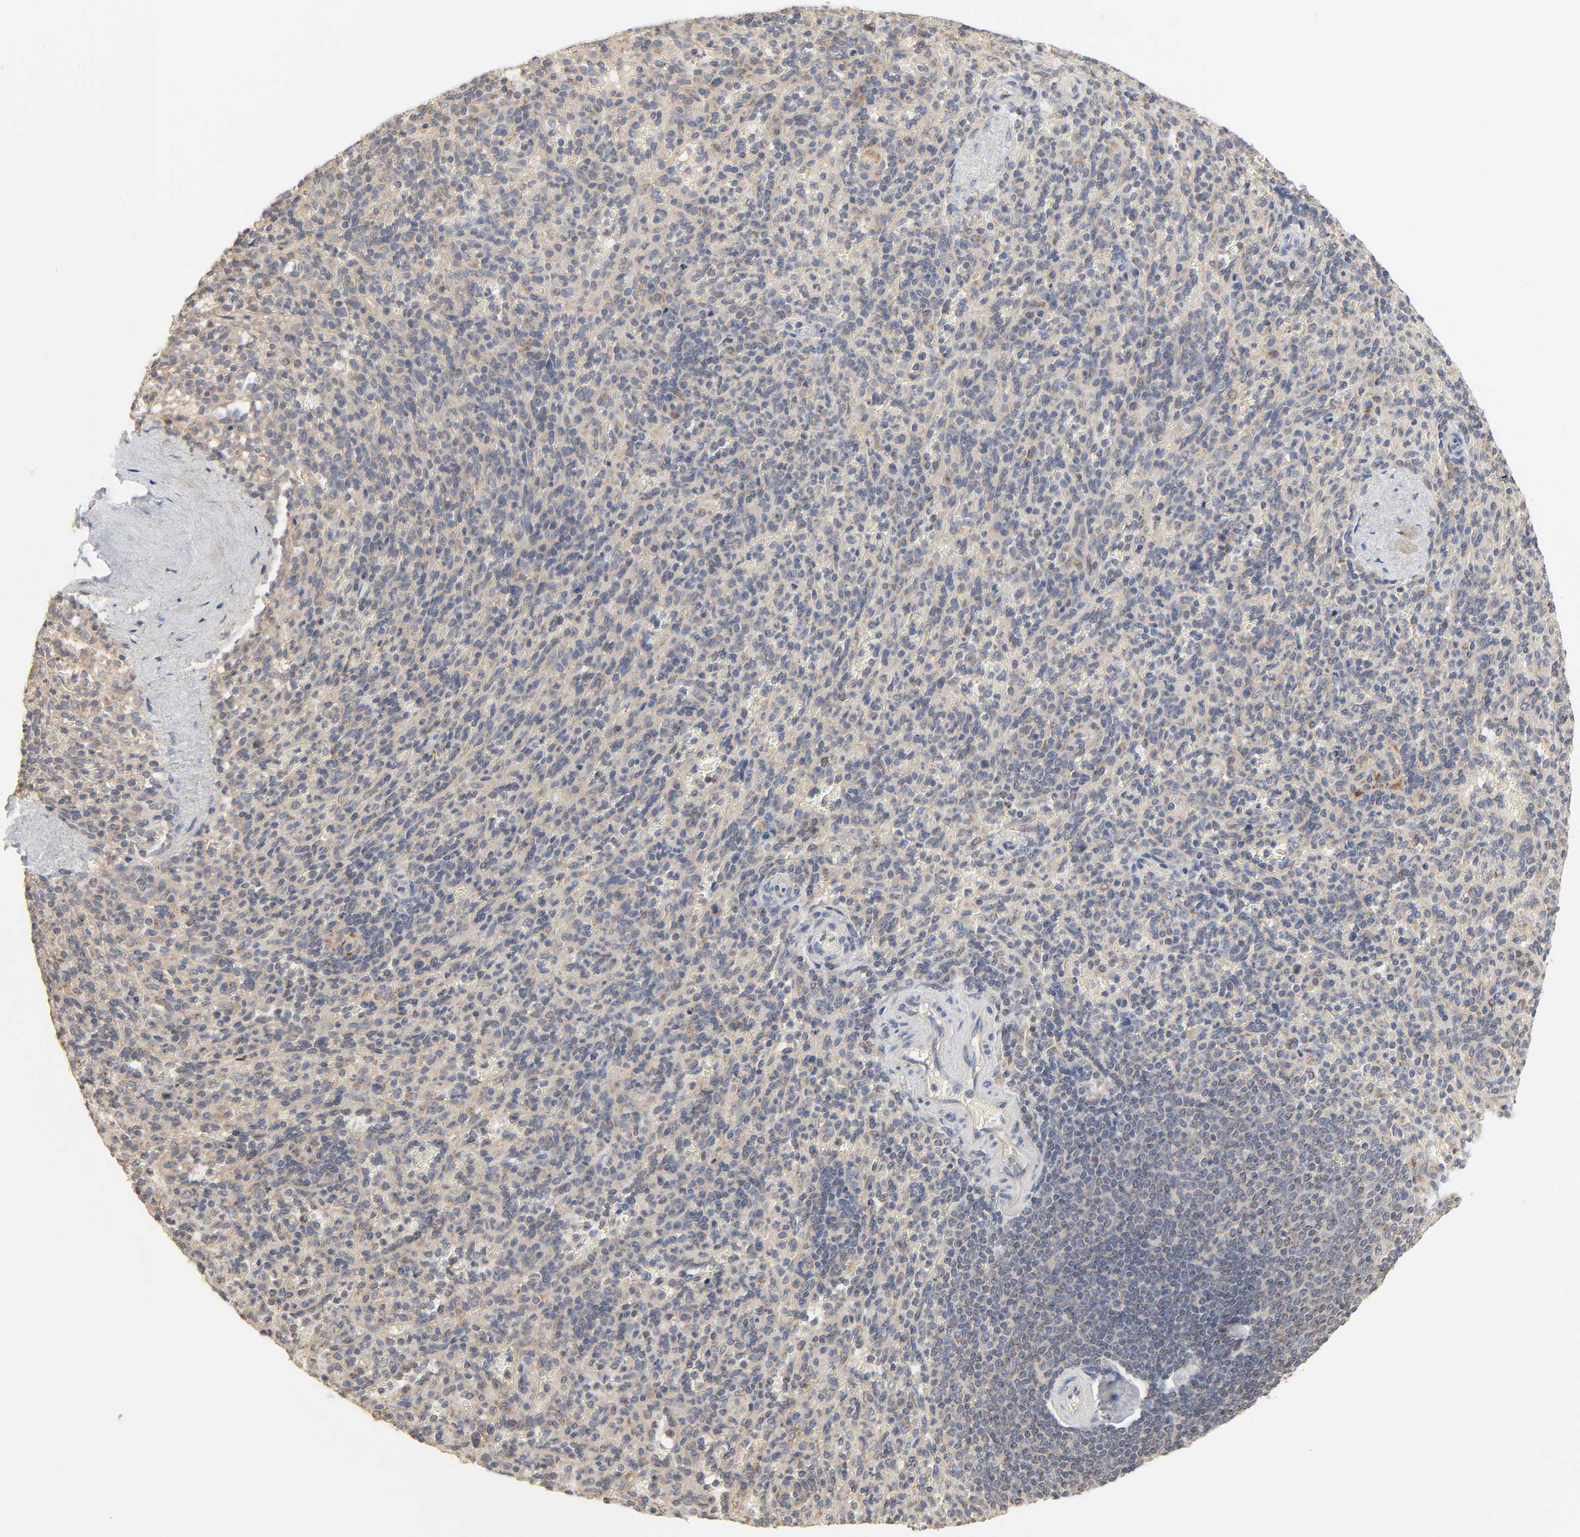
{"staining": {"intensity": "weak", "quantity": ">75%", "location": "cytoplasmic/membranous"}, "tissue": "spleen", "cell_type": "Cells in red pulp", "image_type": "normal", "snomed": [{"axis": "morphology", "description": "Normal tissue, NOS"}, {"axis": "topography", "description": "Spleen"}], "caption": "Immunohistochemistry (IHC) micrograph of normal human spleen stained for a protein (brown), which exhibits low levels of weak cytoplasmic/membranous expression in approximately >75% of cells in red pulp.", "gene": "CLEC4E", "patient": {"sex": "male", "age": 36}}